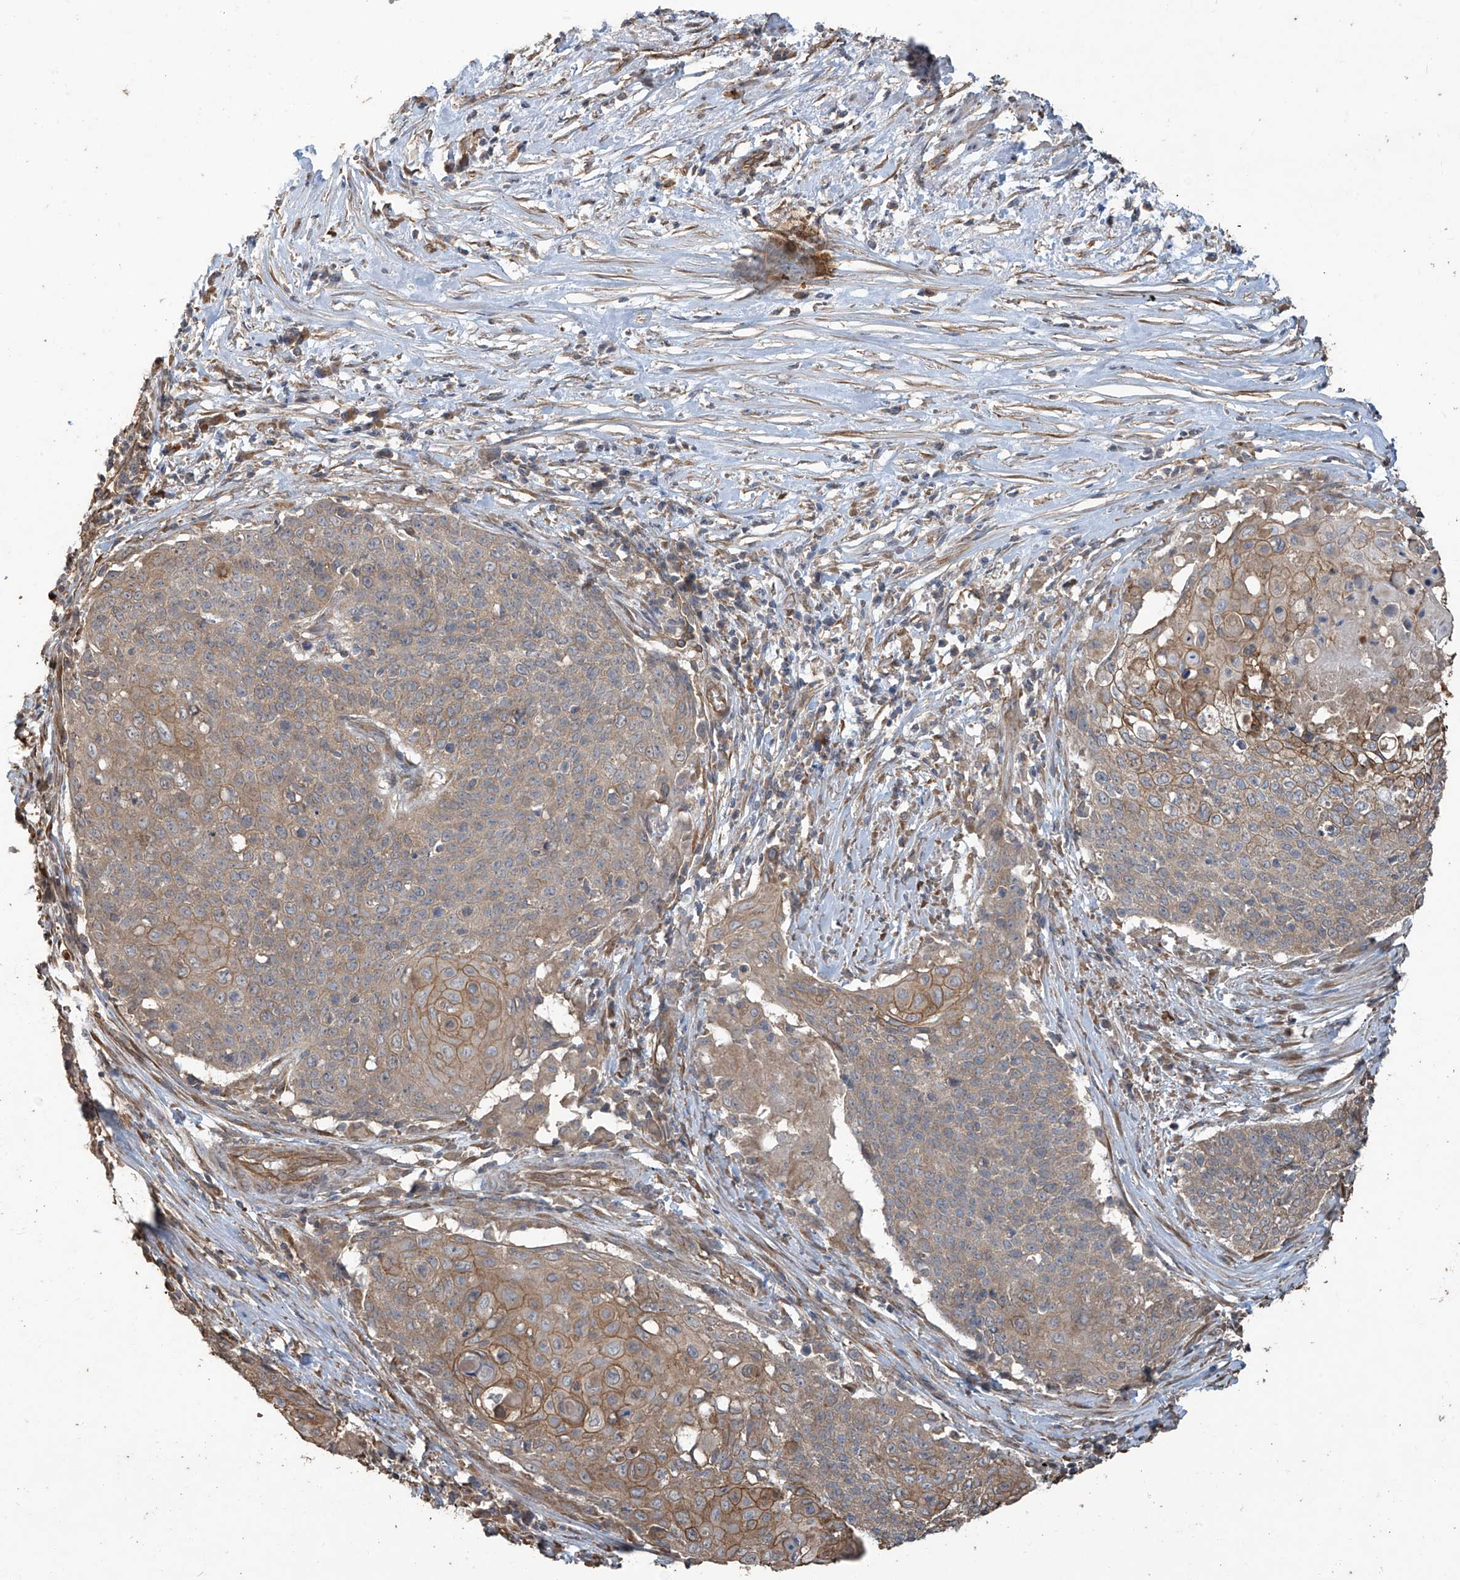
{"staining": {"intensity": "moderate", "quantity": "25%-75%", "location": "cytoplasmic/membranous"}, "tissue": "cervical cancer", "cell_type": "Tumor cells", "image_type": "cancer", "snomed": [{"axis": "morphology", "description": "Squamous cell carcinoma, NOS"}, {"axis": "topography", "description": "Cervix"}], "caption": "This is an image of immunohistochemistry staining of cervical cancer, which shows moderate positivity in the cytoplasmic/membranous of tumor cells.", "gene": "AGBL5", "patient": {"sex": "female", "age": 39}}